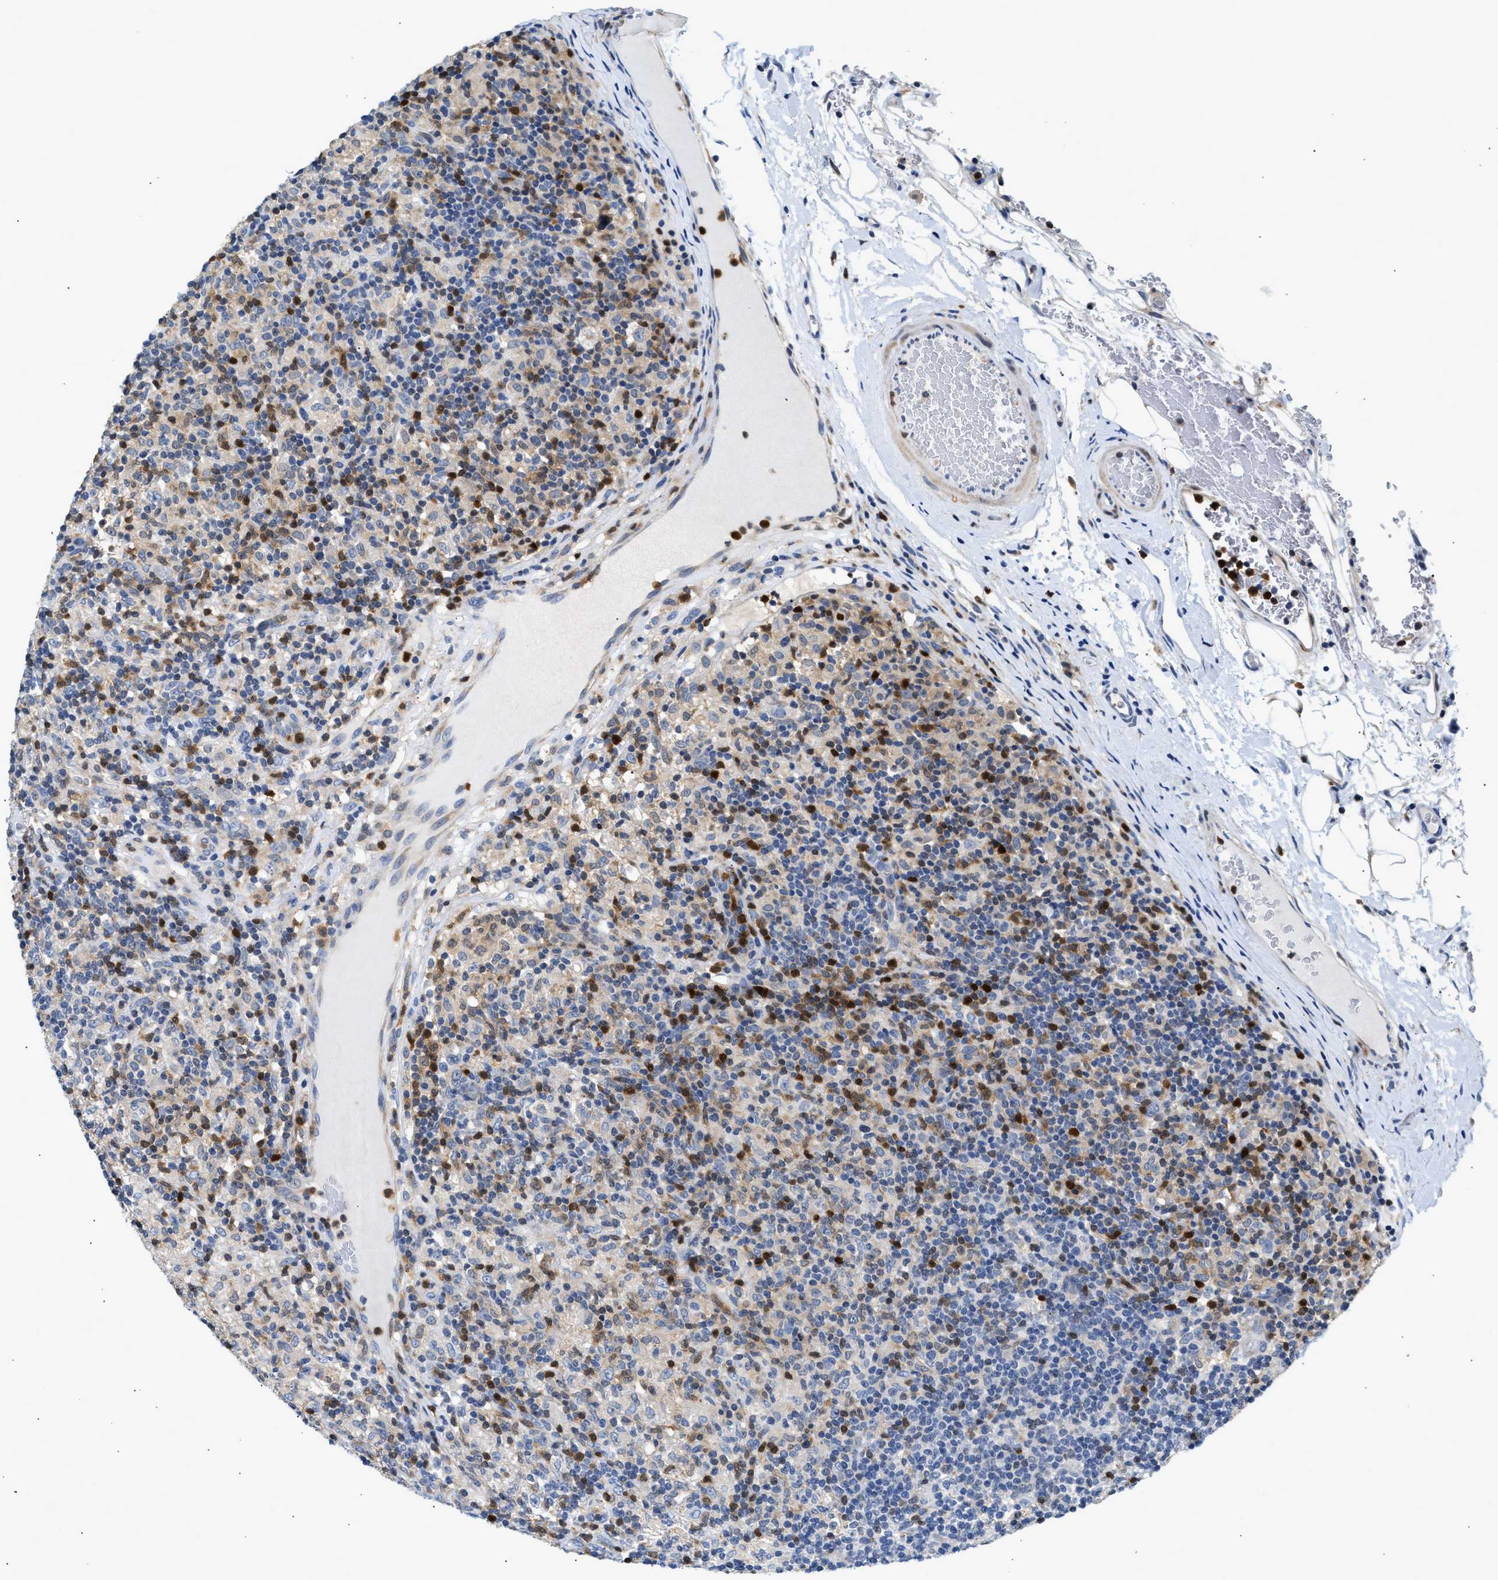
{"staining": {"intensity": "negative", "quantity": "none", "location": "none"}, "tissue": "lymphoma", "cell_type": "Tumor cells", "image_type": "cancer", "snomed": [{"axis": "morphology", "description": "Hodgkin's disease, NOS"}, {"axis": "topography", "description": "Lymph node"}], "caption": "Immunohistochemistry histopathology image of neoplastic tissue: human Hodgkin's disease stained with DAB (3,3'-diaminobenzidine) demonstrates no significant protein staining in tumor cells.", "gene": "SLIT2", "patient": {"sex": "male", "age": 70}}